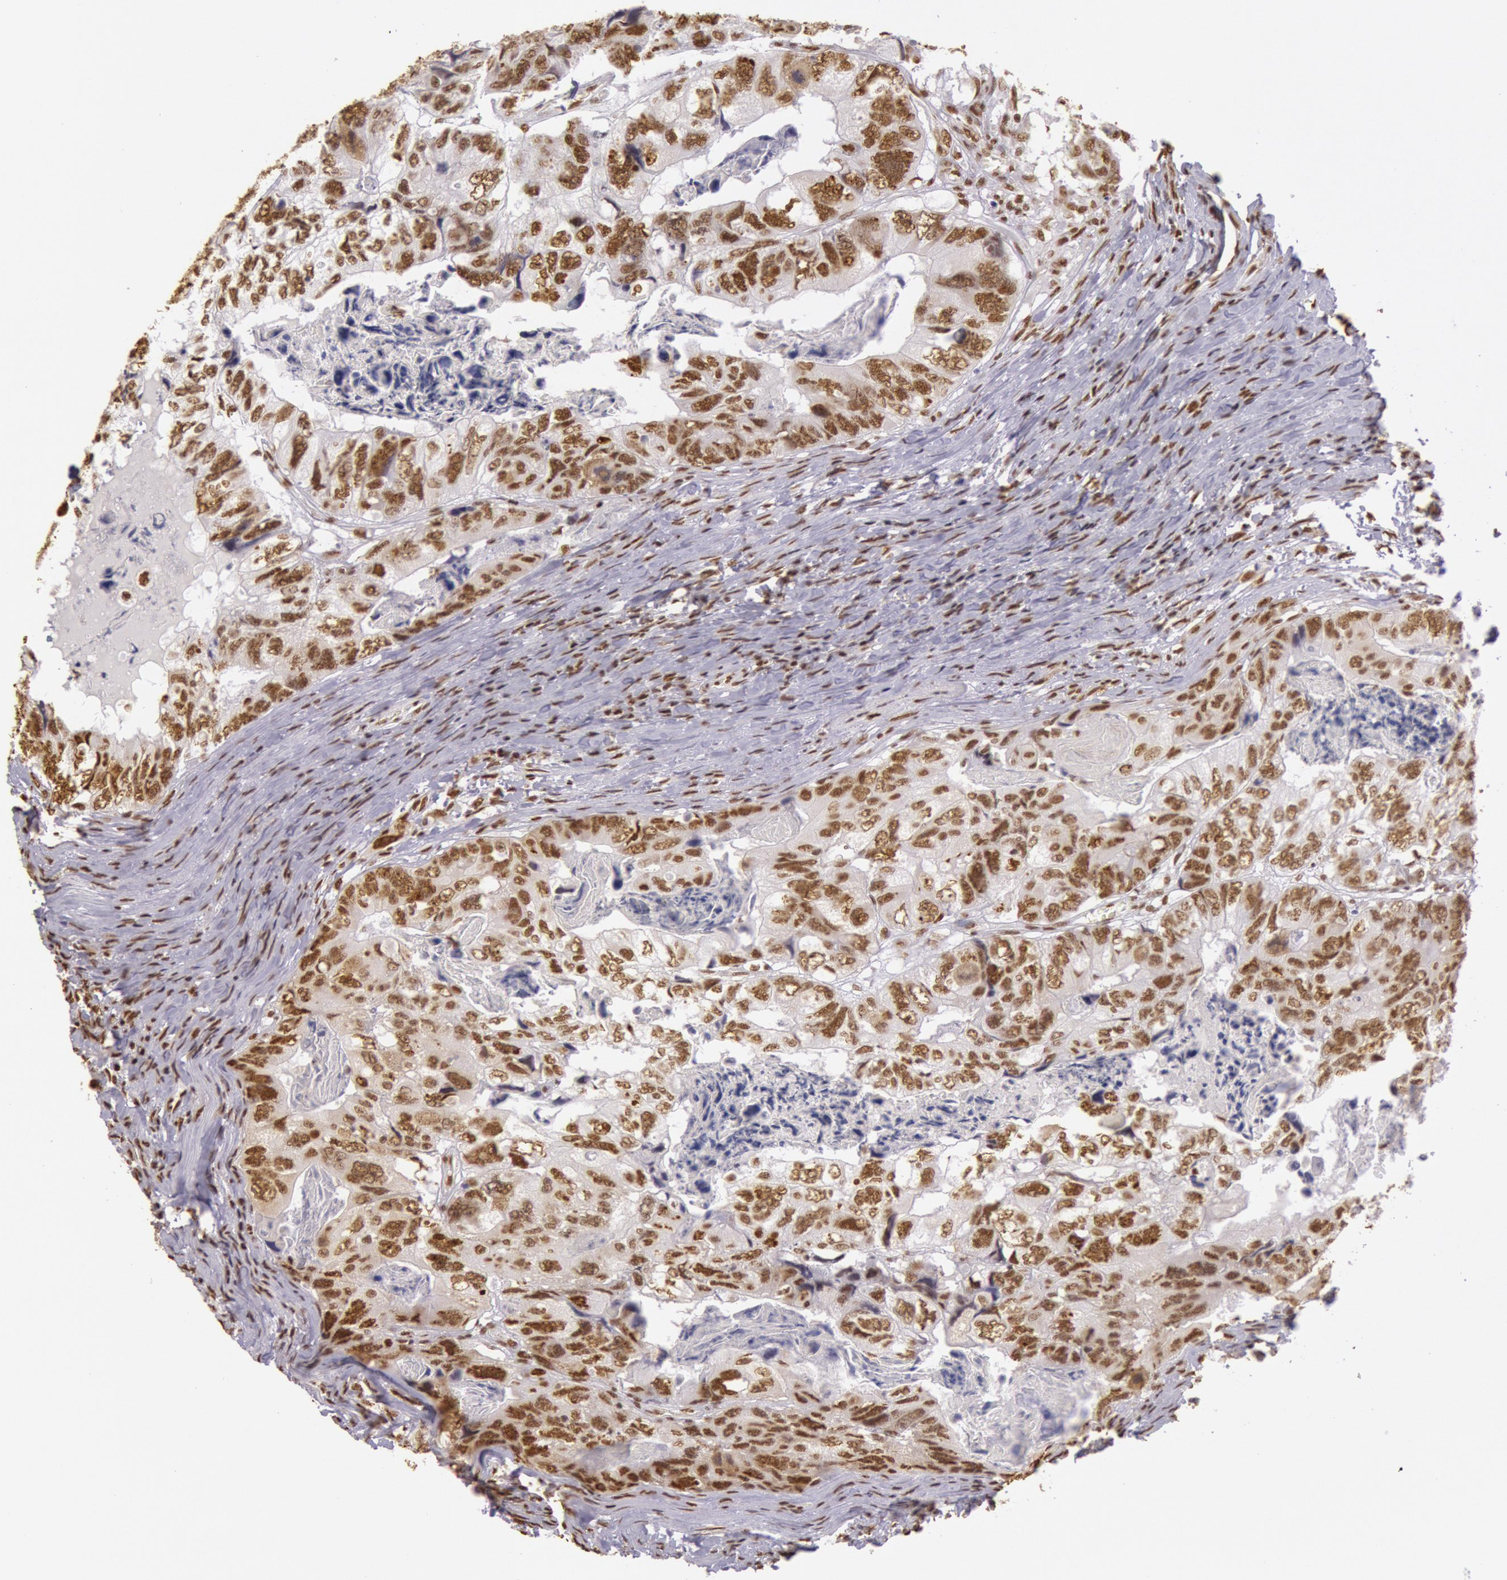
{"staining": {"intensity": "moderate", "quantity": ">75%", "location": "nuclear"}, "tissue": "colorectal cancer", "cell_type": "Tumor cells", "image_type": "cancer", "snomed": [{"axis": "morphology", "description": "Adenocarcinoma, NOS"}, {"axis": "topography", "description": "Rectum"}], "caption": "Colorectal cancer (adenocarcinoma) stained with a brown dye displays moderate nuclear positive staining in approximately >75% of tumor cells.", "gene": "HNRNPH2", "patient": {"sex": "female", "age": 82}}